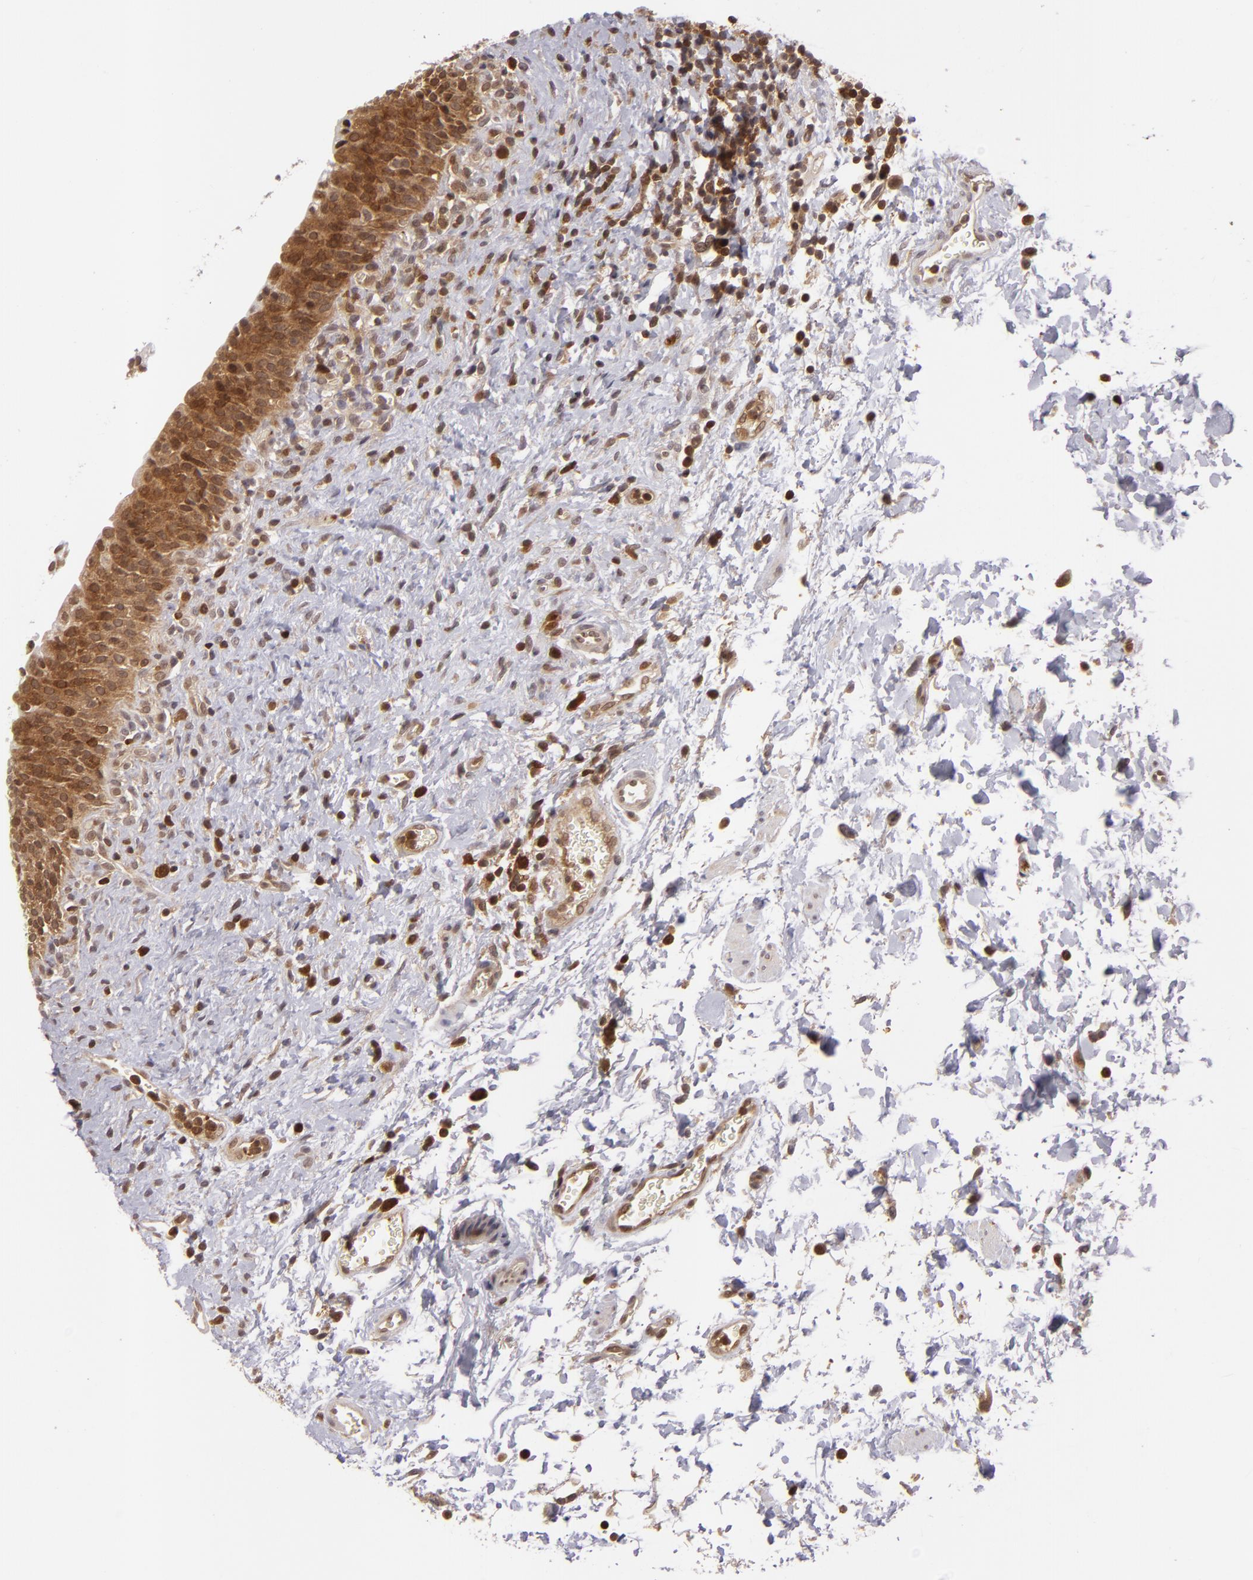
{"staining": {"intensity": "strong", "quantity": ">75%", "location": "cytoplasmic/membranous,nuclear"}, "tissue": "urinary bladder", "cell_type": "Urothelial cells", "image_type": "normal", "snomed": [{"axis": "morphology", "description": "Normal tissue, NOS"}, {"axis": "topography", "description": "Urinary bladder"}], "caption": "Brown immunohistochemical staining in unremarkable urinary bladder exhibits strong cytoplasmic/membranous,nuclear positivity in about >75% of urothelial cells. (Brightfield microscopy of DAB IHC at high magnification).", "gene": "ZBTB33", "patient": {"sex": "male", "age": 51}}